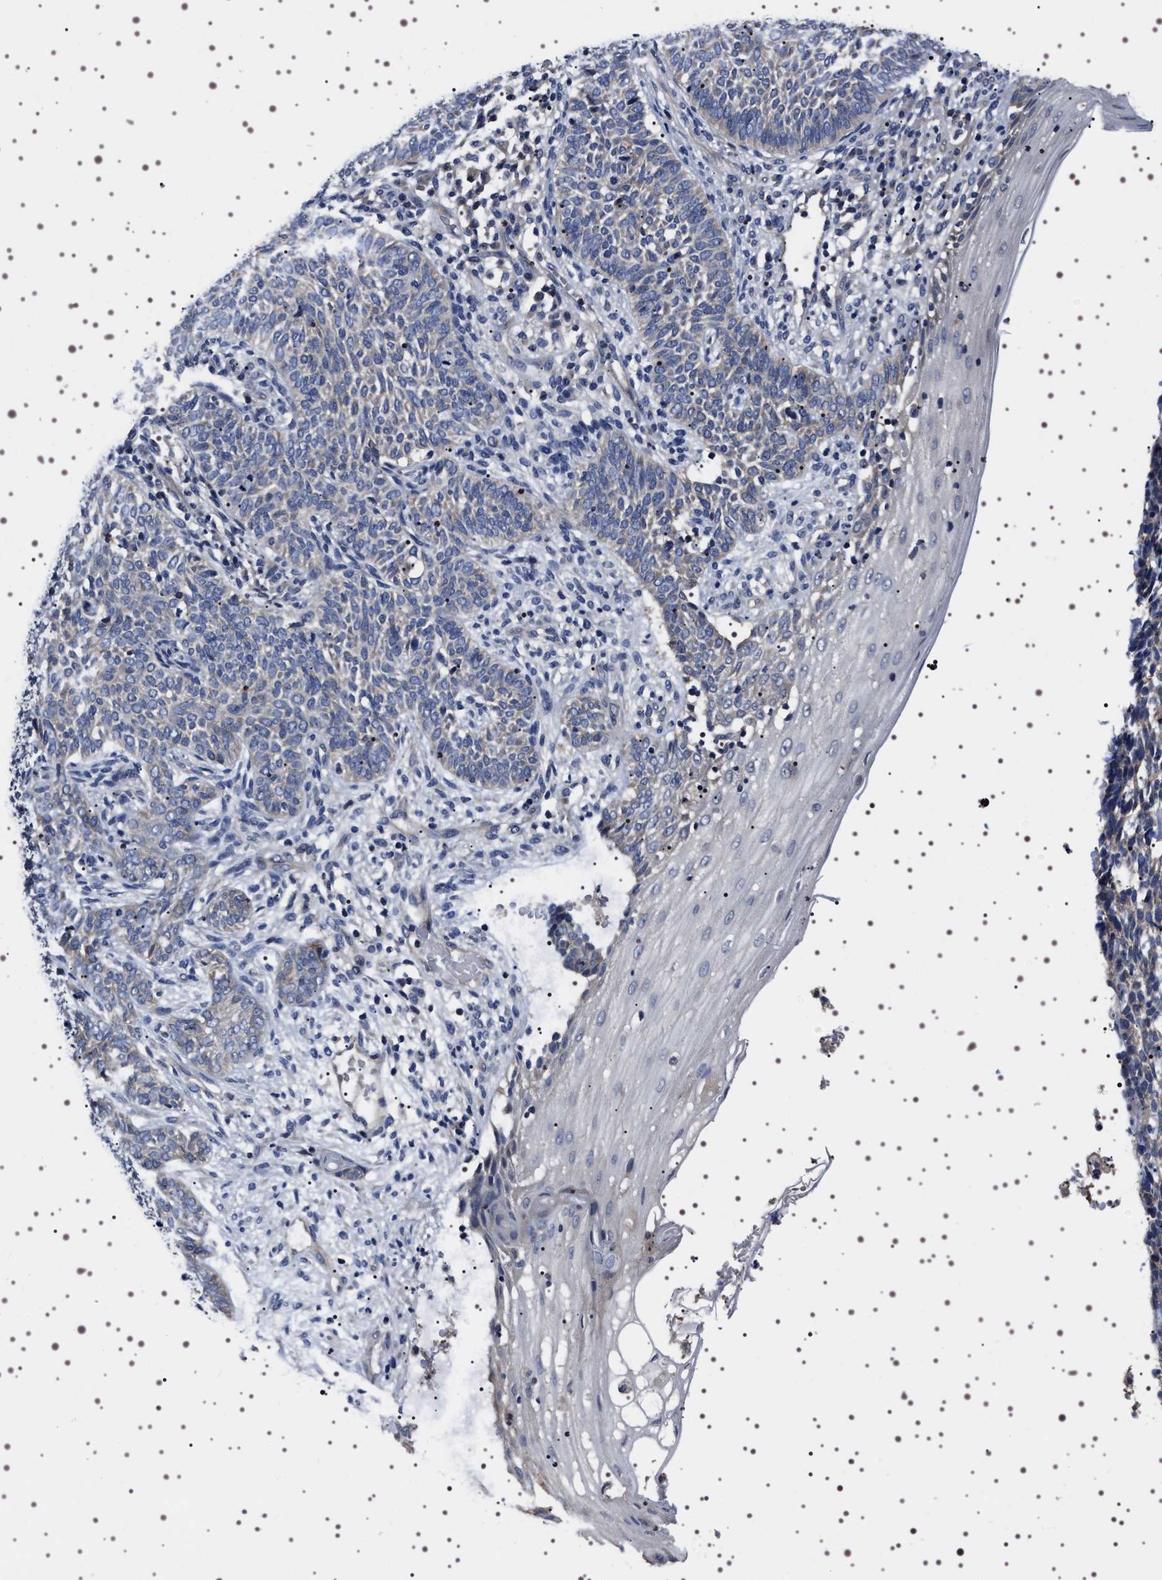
{"staining": {"intensity": "weak", "quantity": "25%-75%", "location": "cytoplasmic/membranous"}, "tissue": "skin cancer", "cell_type": "Tumor cells", "image_type": "cancer", "snomed": [{"axis": "morphology", "description": "Basal cell carcinoma"}, {"axis": "topography", "description": "Skin"}], "caption": "Tumor cells display low levels of weak cytoplasmic/membranous expression in approximately 25%-75% of cells in human skin cancer (basal cell carcinoma).", "gene": "TARBP1", "patient": {"sex": "male", "age": 87}}